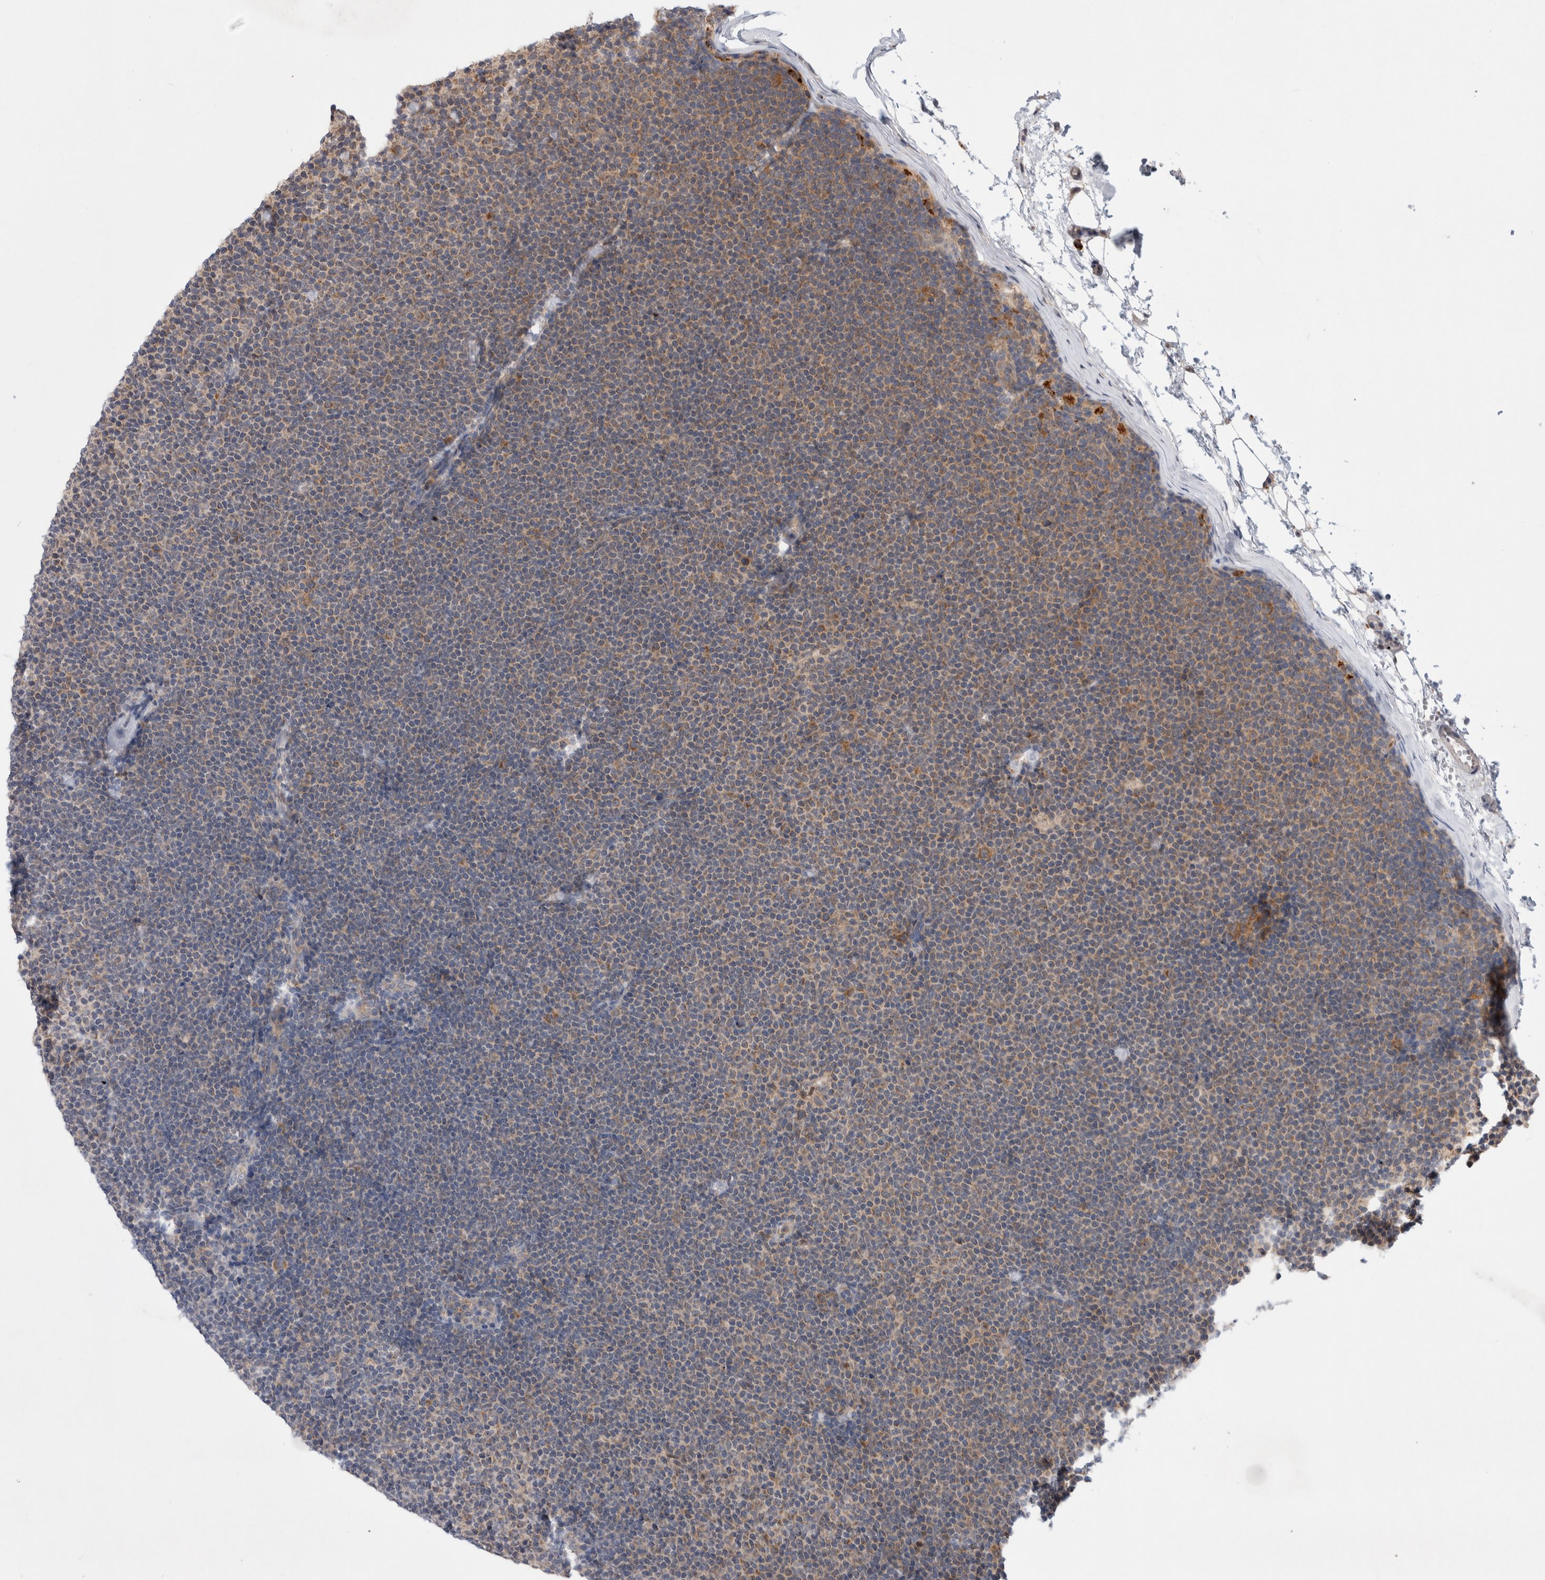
{"staining": {"intensity": "weak", "quantity": "25%-75%", "location": "cytoplasmic/membranous"}, "tissue": "lymphoma", "cell_type": "Tumor cells", "image_type": "cancer", "snomed": [{"axis": "morphology", "description": "Malignant lymphoma, non-Hodgkin's type, Low grade"}, {"axis": "topography", "description": "Lymph node"}], "caption": "Brown immunohistochemical staining in human lymphoma demonstrates weak cytoplasmic/membranous positivity in approximately 25%-75% of tumor cells.", "gene": "MRPL37", "patient": {"sex": "female", "age": 53}}